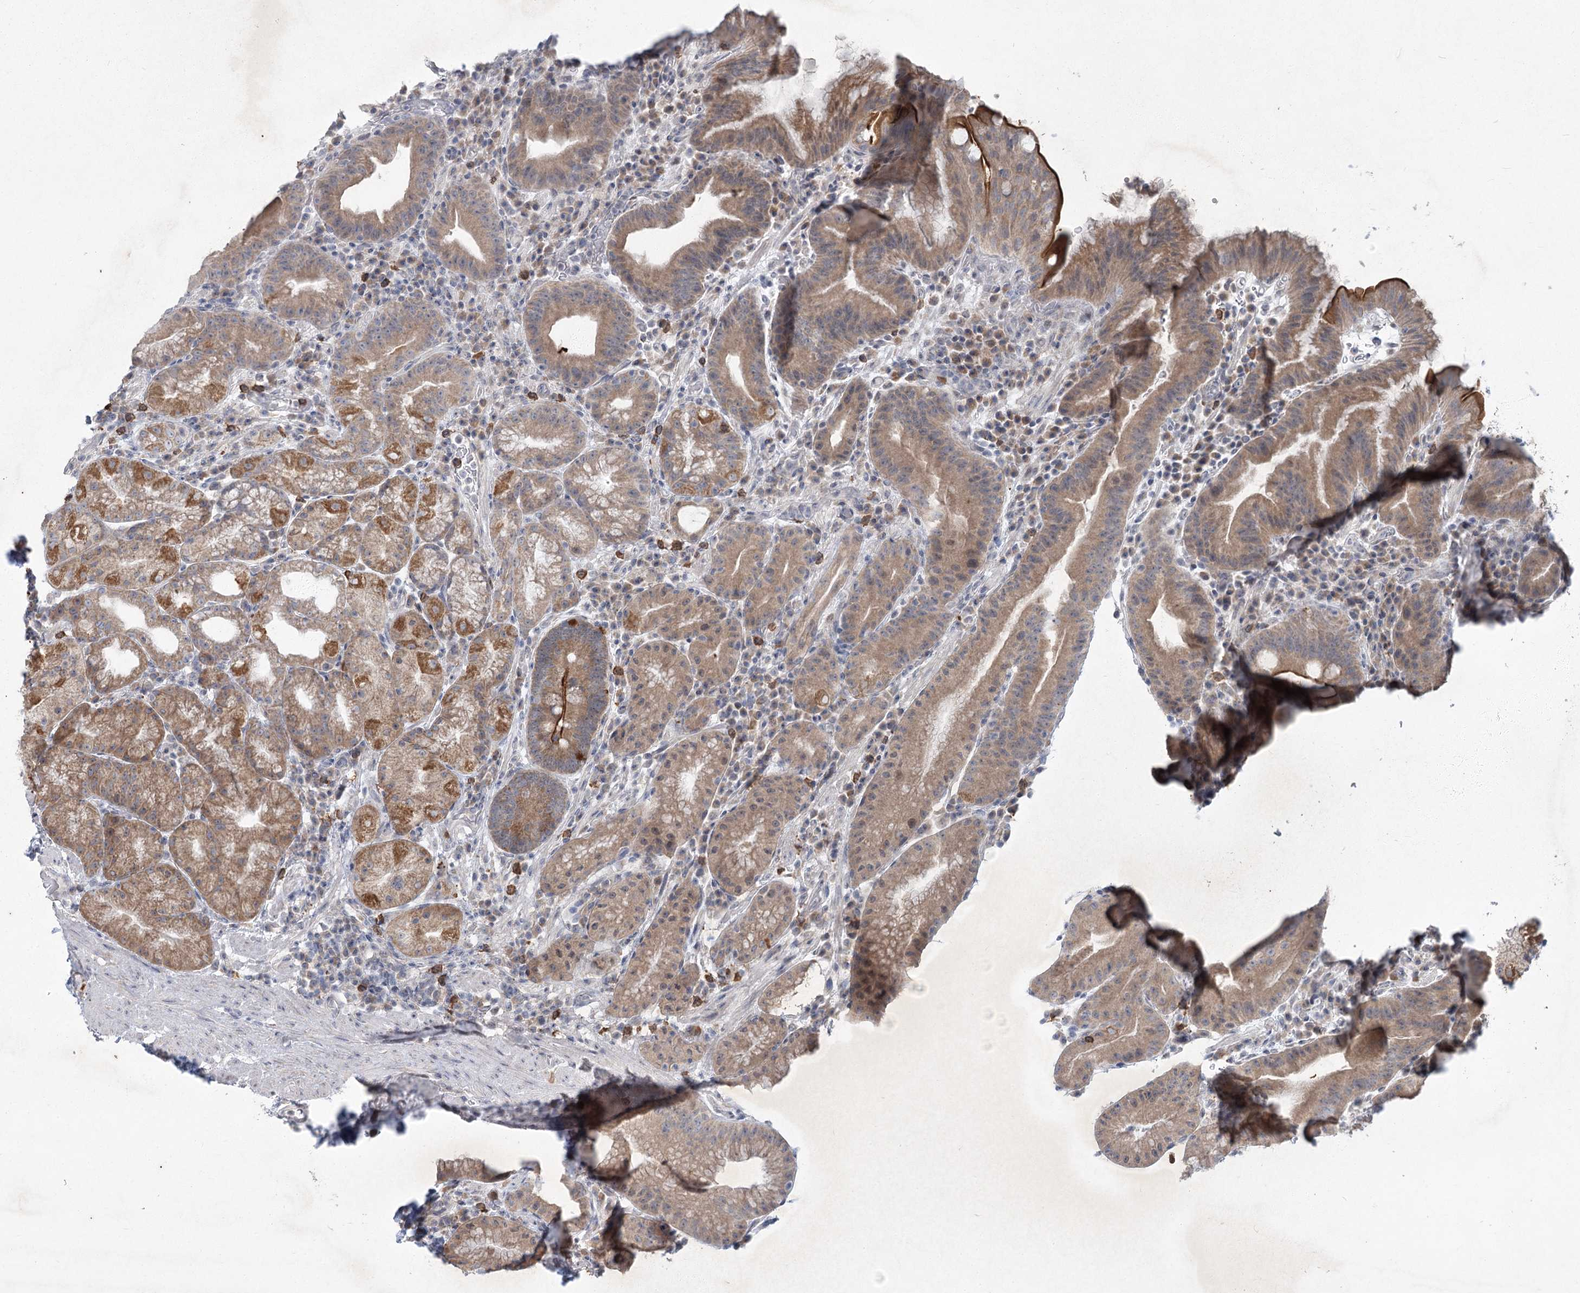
{"staining": {"intensity": "moderate", "quantity": "25%-75%", "location": "cytoplasmic/membranous"}, "tissue": "stomach", "cell_type": "Glandular cells", "image_type": "normal", "snomed": [{"axis": "morphology", "description": "Normal tissue, NOS"}, {"axis": "morphology", "description": "Inflammation, NOS"}, {"axis": "topography", "description": "Stomach"}], "caption": "Glandular cells reveal moderate cytoplasmic/membranous positivity in approximately 25%-75% of cells in benign stomach. The protein is shown in brown color, while the nuclei are stained blue.", "gene": "PLA2G12A", "patient": {"sex": "male", "age": 79}}